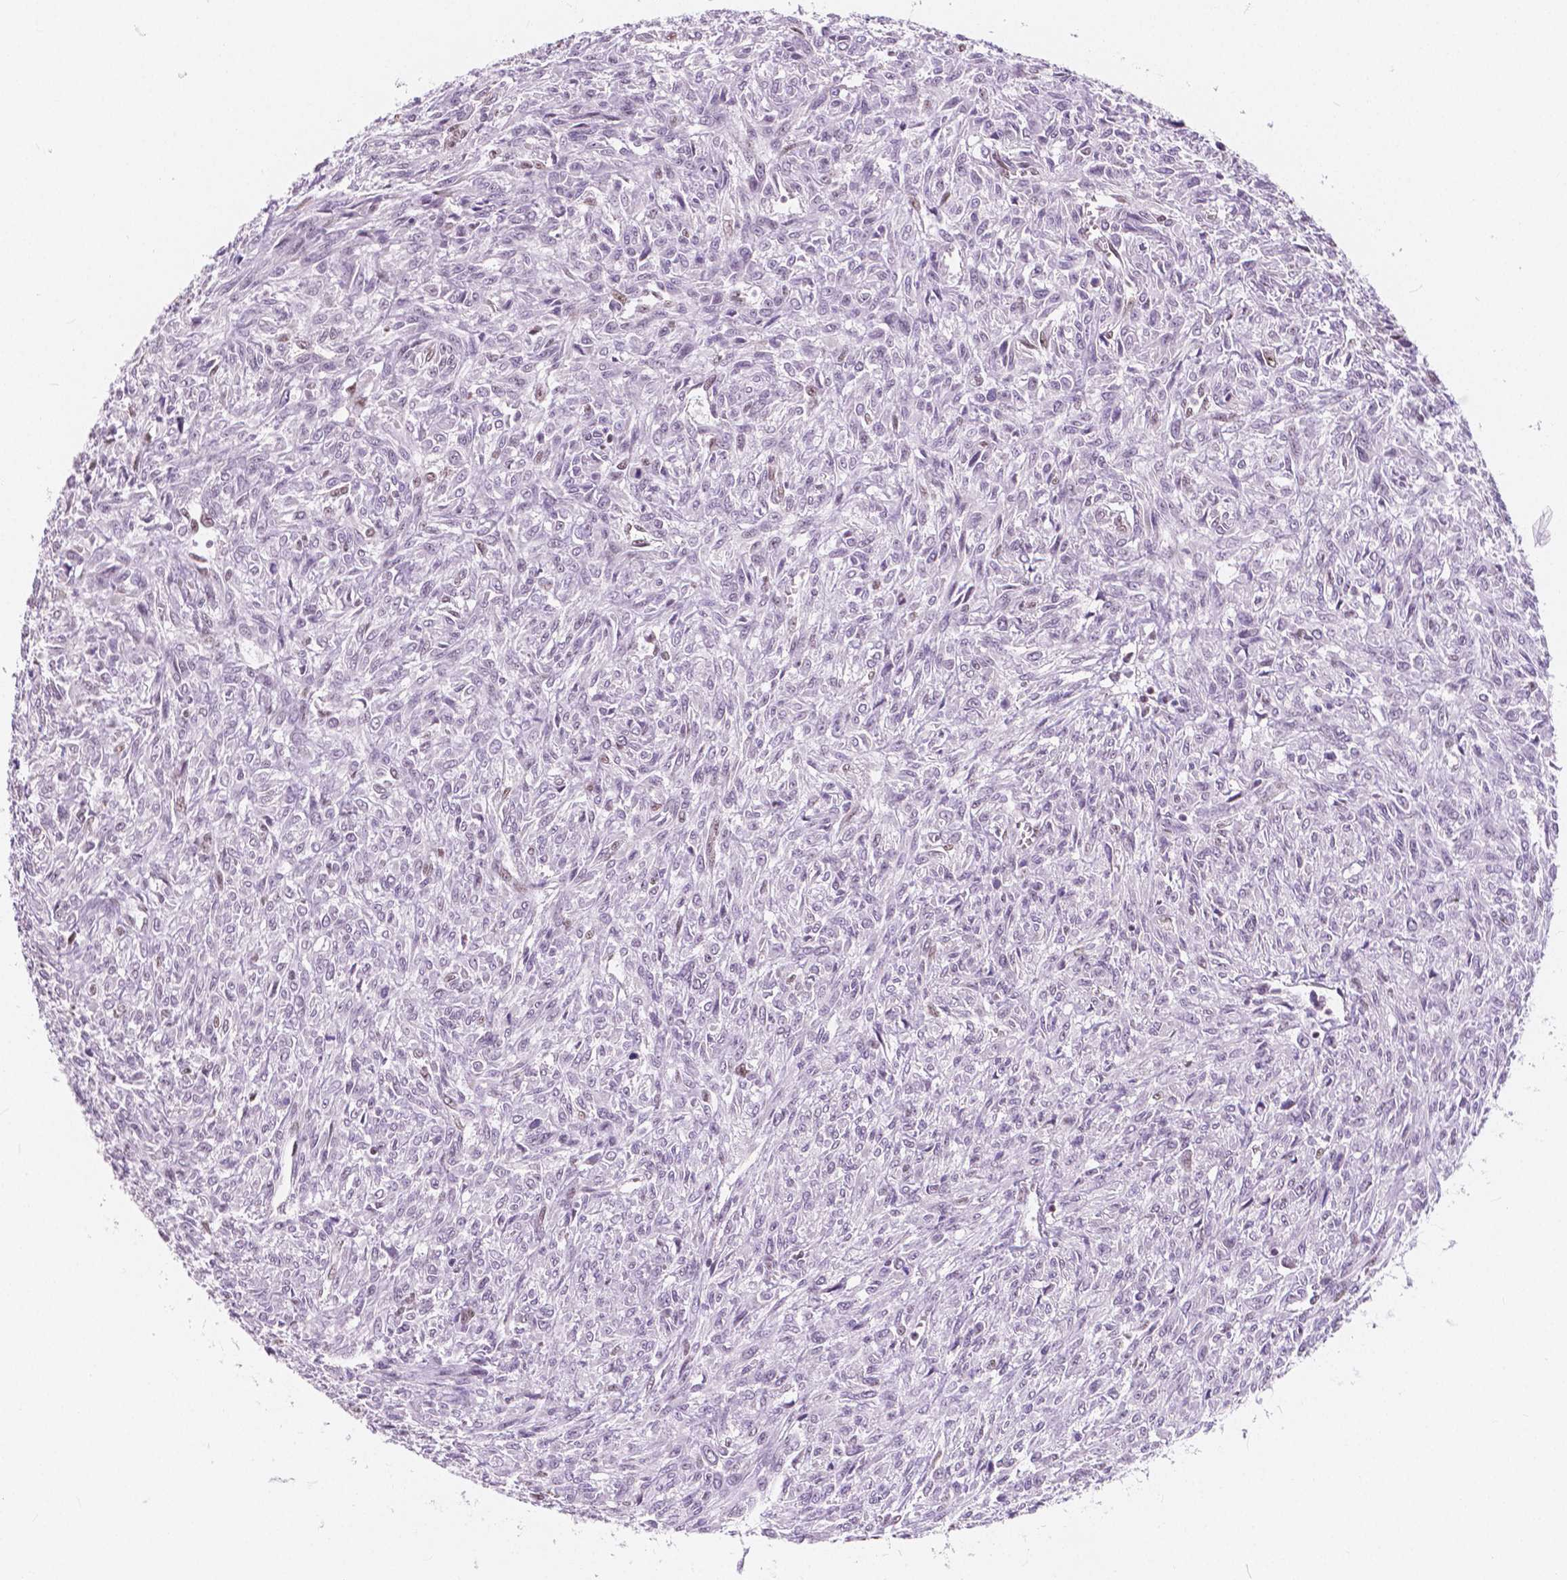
{"staining": {"intensity": "negative", "quantity": "none", "location": "none"}, "tissue": "renal cancer", "cell_type": "Tumor cells", "image_type": "cancer", "snomed": [{"axis": "morphology", "description": "Adenocarcinoma, NOS"}, {"axis": "topography", "description": "Kidney"}], "caption": "IHC of human renal adenocarcinoma shows no positivity in tumor cells.", "gene": "NOLC1", "patient": {"sex": "male", "age": 58}}